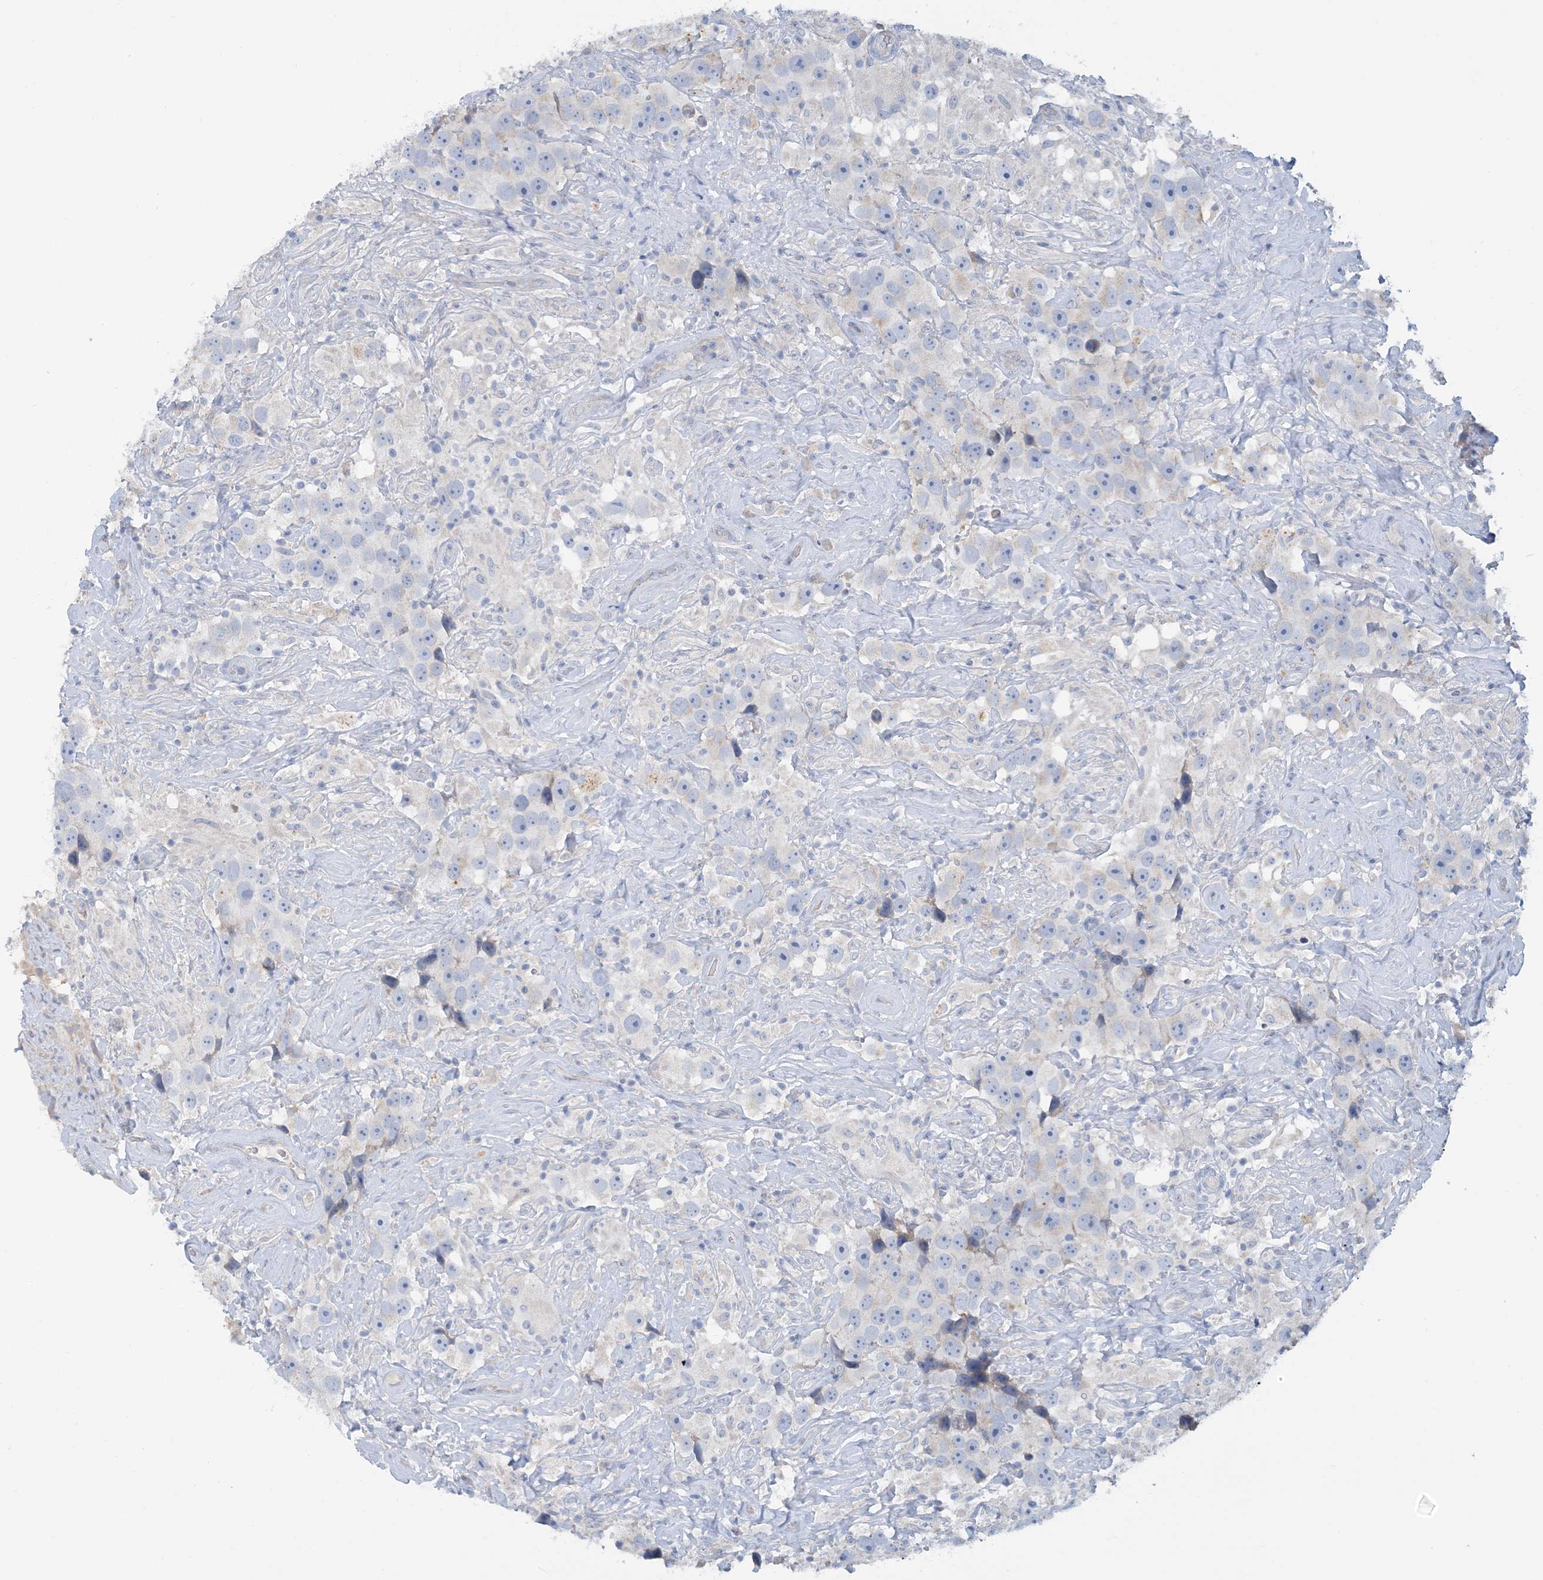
{"staining": {"intensity": "negative", "quantity": "none", "location": "none"}, "tissue": "testis cancer", "cell_type": "Tumor cells", "image_type": "cancer", "snomed": [{"axis": "morphology", "description": "Seminoma, NOS"}, {"axis": "topography", "description": "Testis"}], "caption": "The immunohistochemistry (IHC) micrograph has no significant positivity in tumor cells of testis cancer tissue.", "gene": "ZCCHC18", "patient": {"sex": "male", "age": 49}}